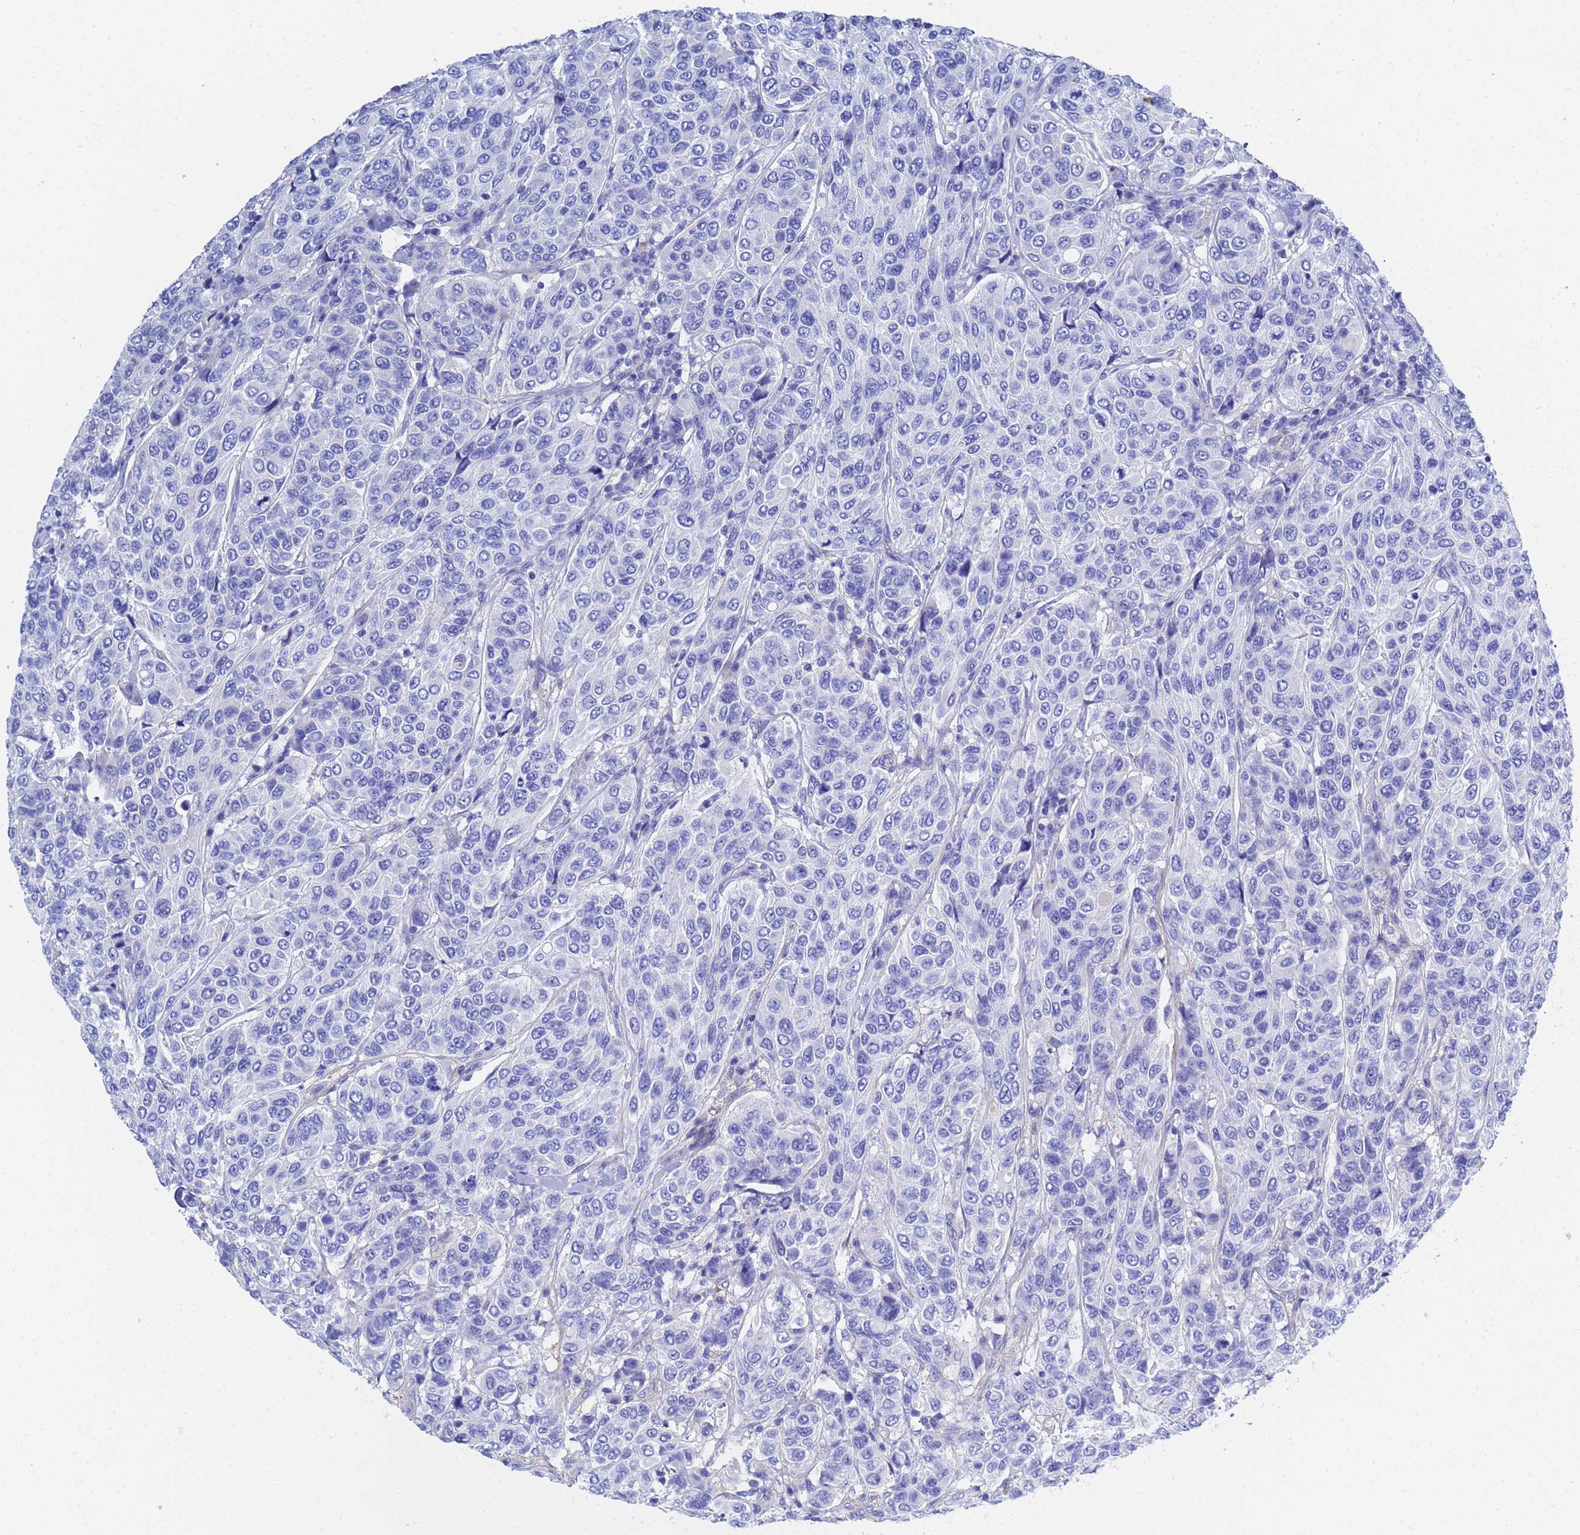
{"staining": {"intensity": "negative", "quantity": "none", "location": "none"}, "tissue": "breast cancer", "cell_type": "Tumor cells", "image_type": "cancer", "snomed": [{"axis": "morphology", "description": "Duct carcinoma"}, {"axis": "topography", "description": "Breast"}], "caption": "This is an IHC photomicrograph of human breast cancer. There is no positivity in tumor cells.", "gene": "CST4", "patient": {"sex": "female", "age": 55}}